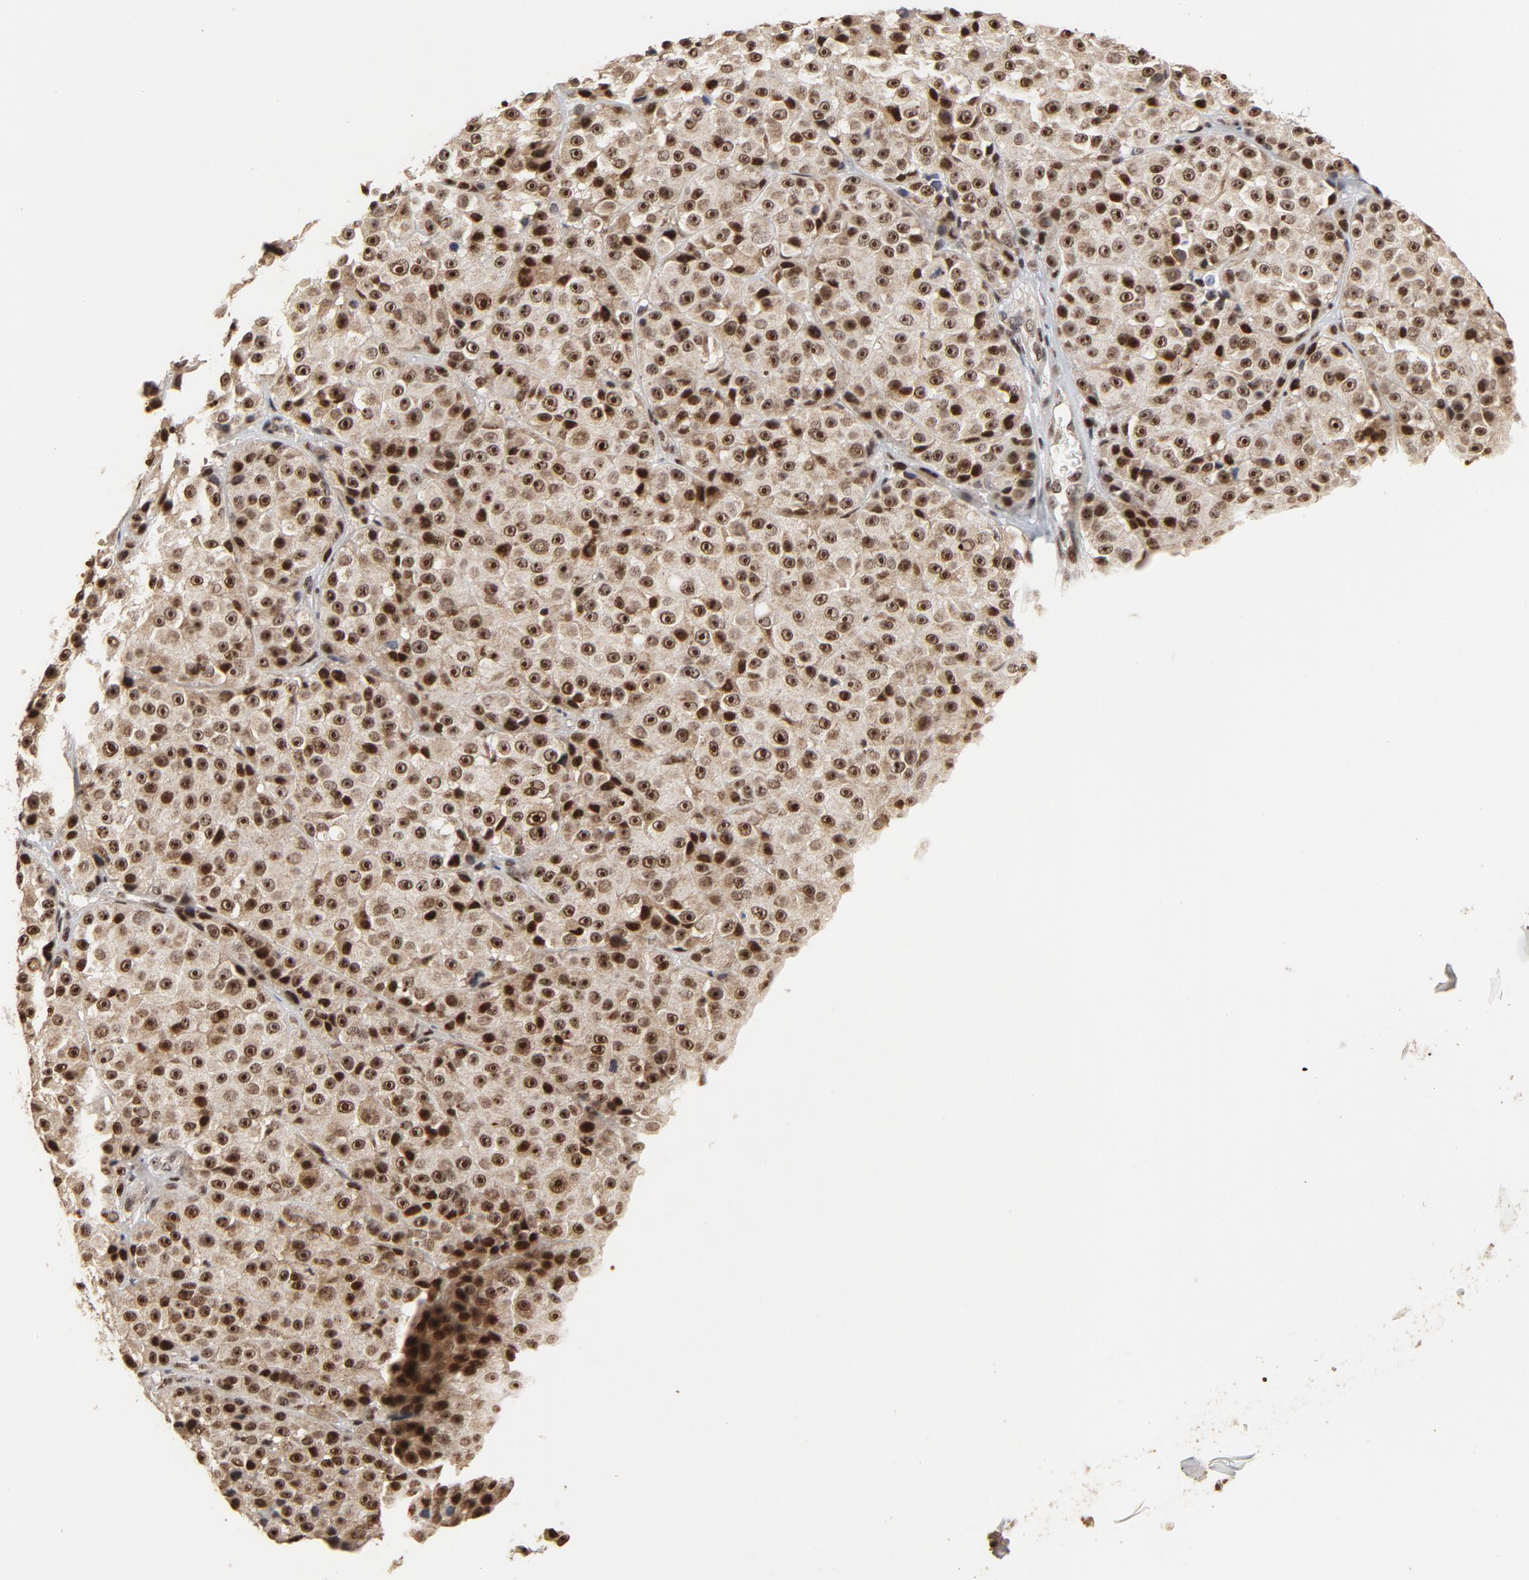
{"staining": {"intensity": "strong", "quantity": ">75%", "location": "cytoplasmic/membranous,nuclear"}, "tissue": "melanoma", "cell_type": "Tumor cells", "image_type": "cancer", "snomed": [{"axis": "morphology", "description": "Malignant melanoma, NOS"}, {"axis": "topography", "description": "Skin"}], "caption": "Brown immunohistochemical staining in human malignant melanoma shows strong cytoplasmic/membranous and nuclear expression in about >75% of tumor cells.", "gene": "TP53RK", "patient": {"sex": "female", "age": 75}}